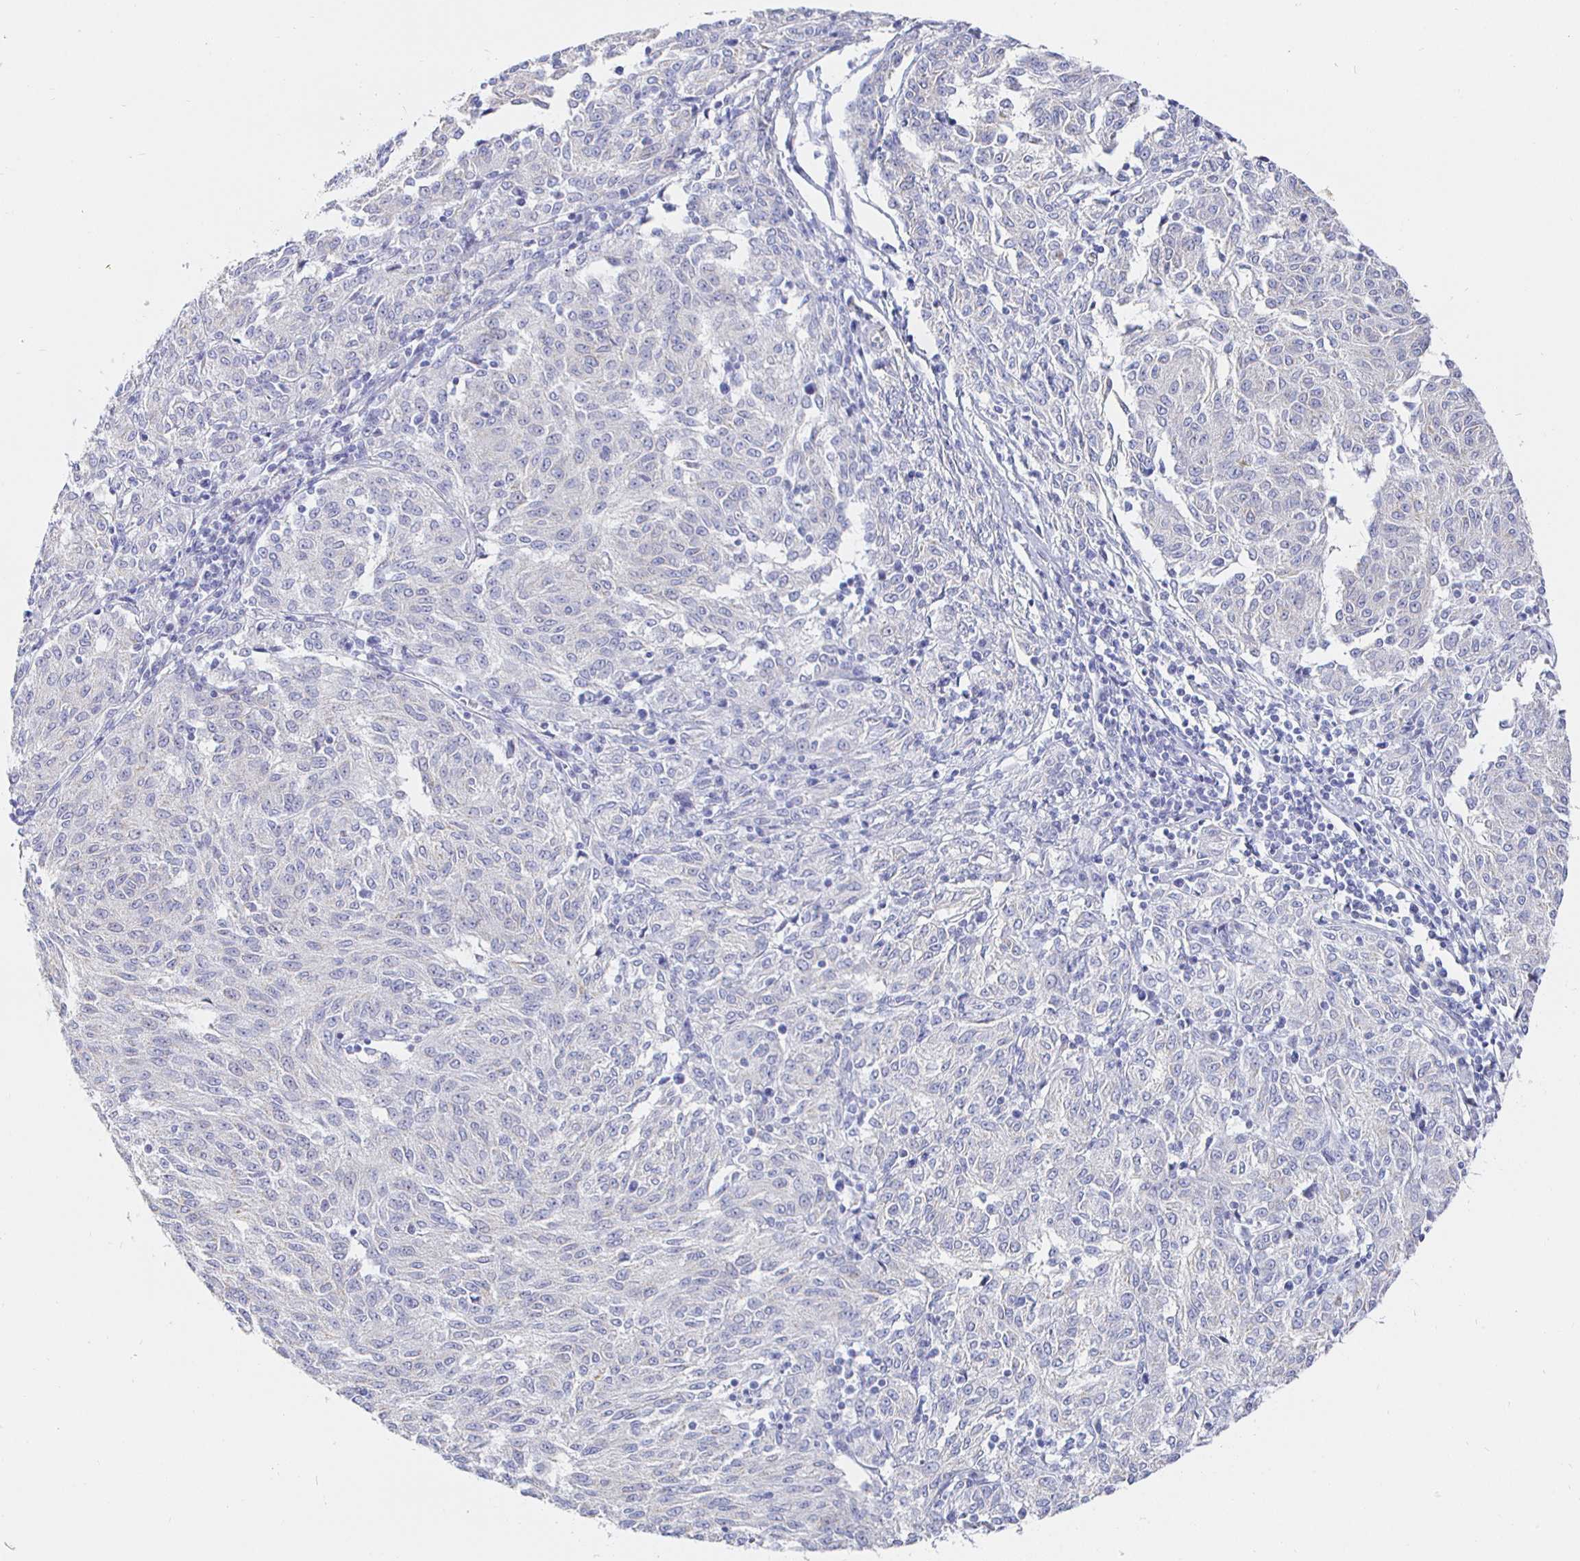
{"staining": {"intensity": "negative", "quantity": "none", "location": "none"}, "tissue": "melanoma", "cell_type": "Tumor cells", "image_type": "cancer", "snomed": [{"axis": "morphology", "description": "Malignant melanoma, NOS"}, {"axis": "topography", "description": "Skin"}], "caption": "The IHC histopathology image has no significant staining in tumor cells of malignant melanoma tissue.", "gene": "CR2", "patient": {"sex": "female", "age": 72}}